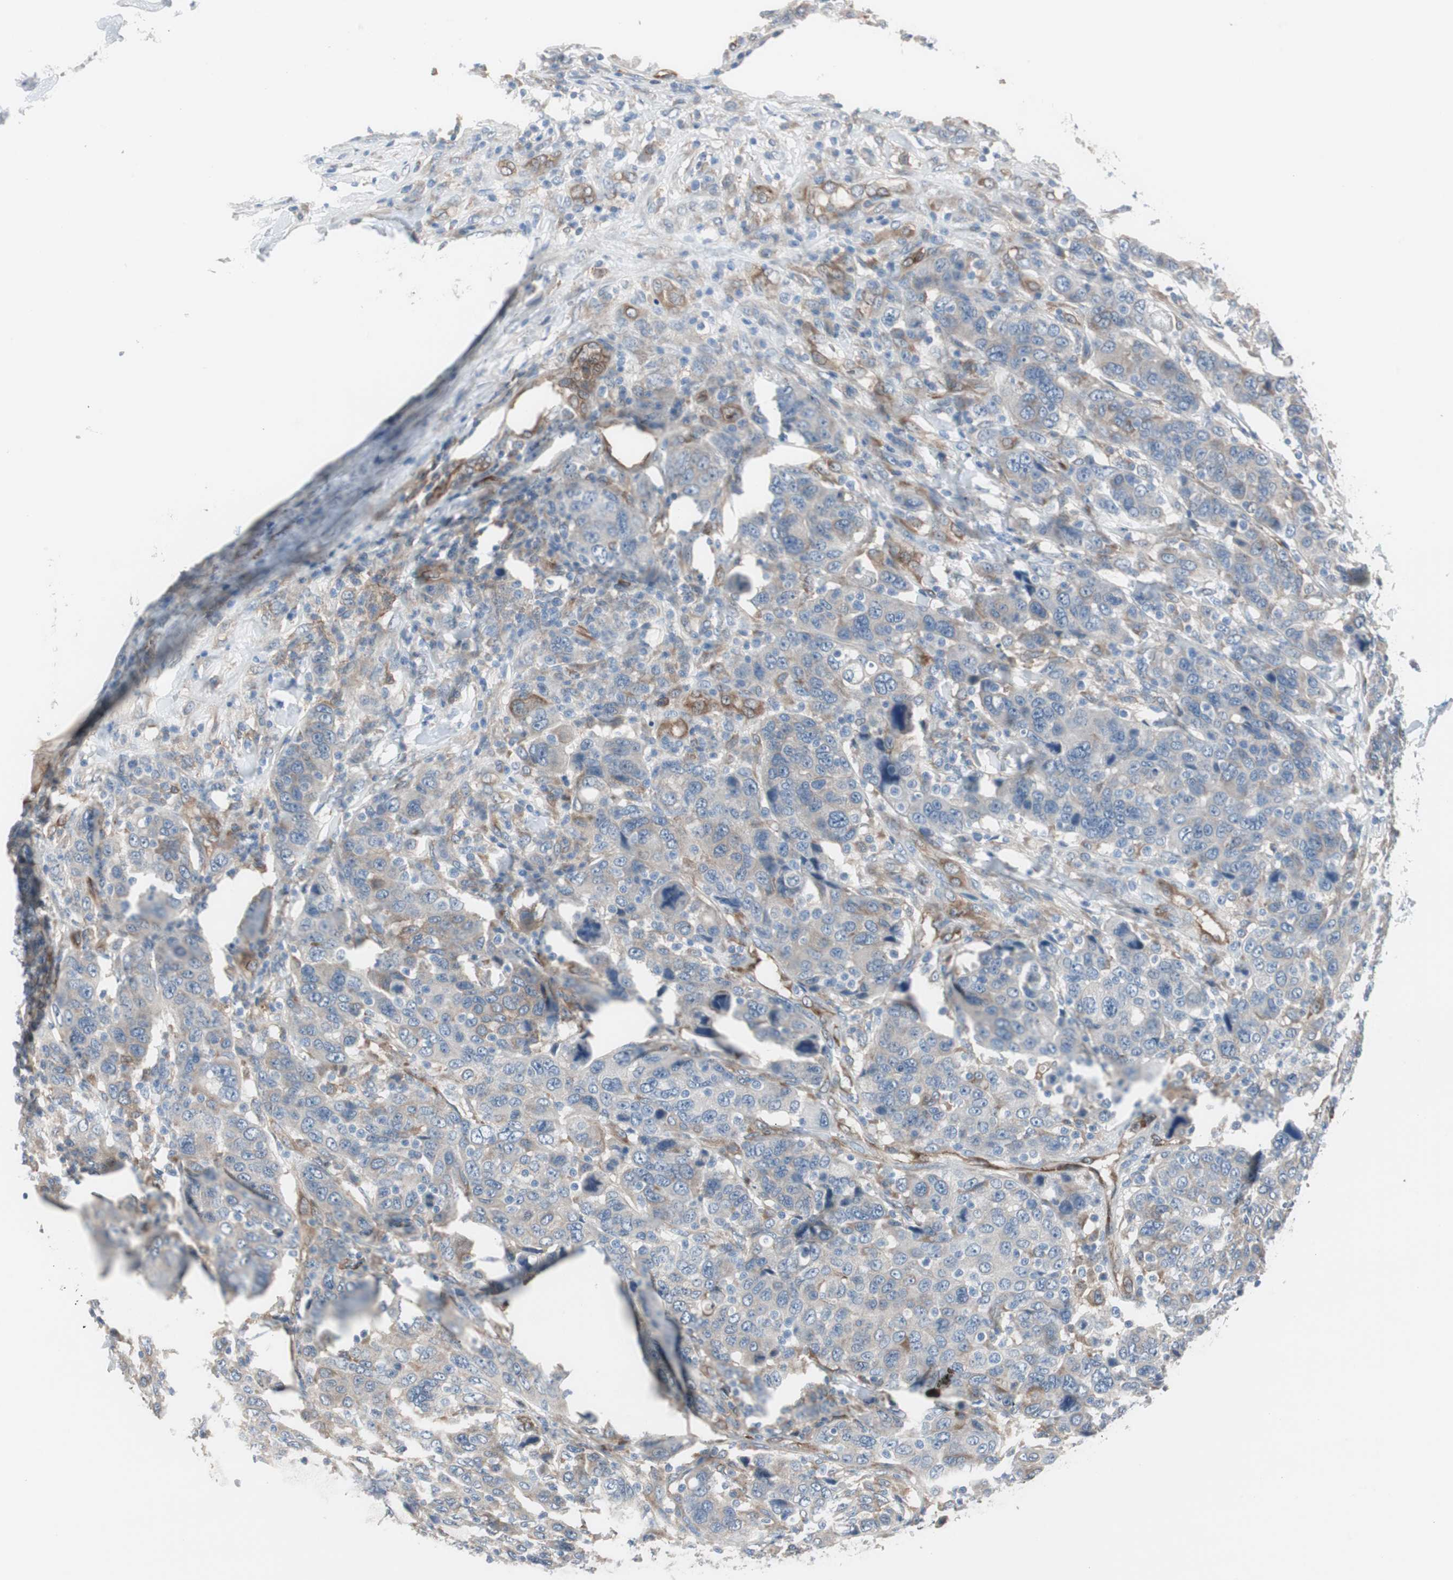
{"staining": {"intensity": "moderate", "quantity": ">75%", "location": "cytoplasmic/membranous"}, "tissue": "breast cancer", "cell_type": "Tumor cells", "image_type": "cancer", "snomed": [{"axis": "morphology", "description": "Duct carcinoma"}, {"axis": "topography", "description": "Breast"}], "caption": "Immunohistochemistry (DAB (3,3'-diaminobenzidine)) staining of breast cancer exhibits moderate cytoplasmic/membranous protein positivity in approximately >75% of tumor cells. (DAB = brown stain, brightfield microscopy at high magnification).", "gene": "SWAP70", "patient": {"sex": "female", "age": 37}}